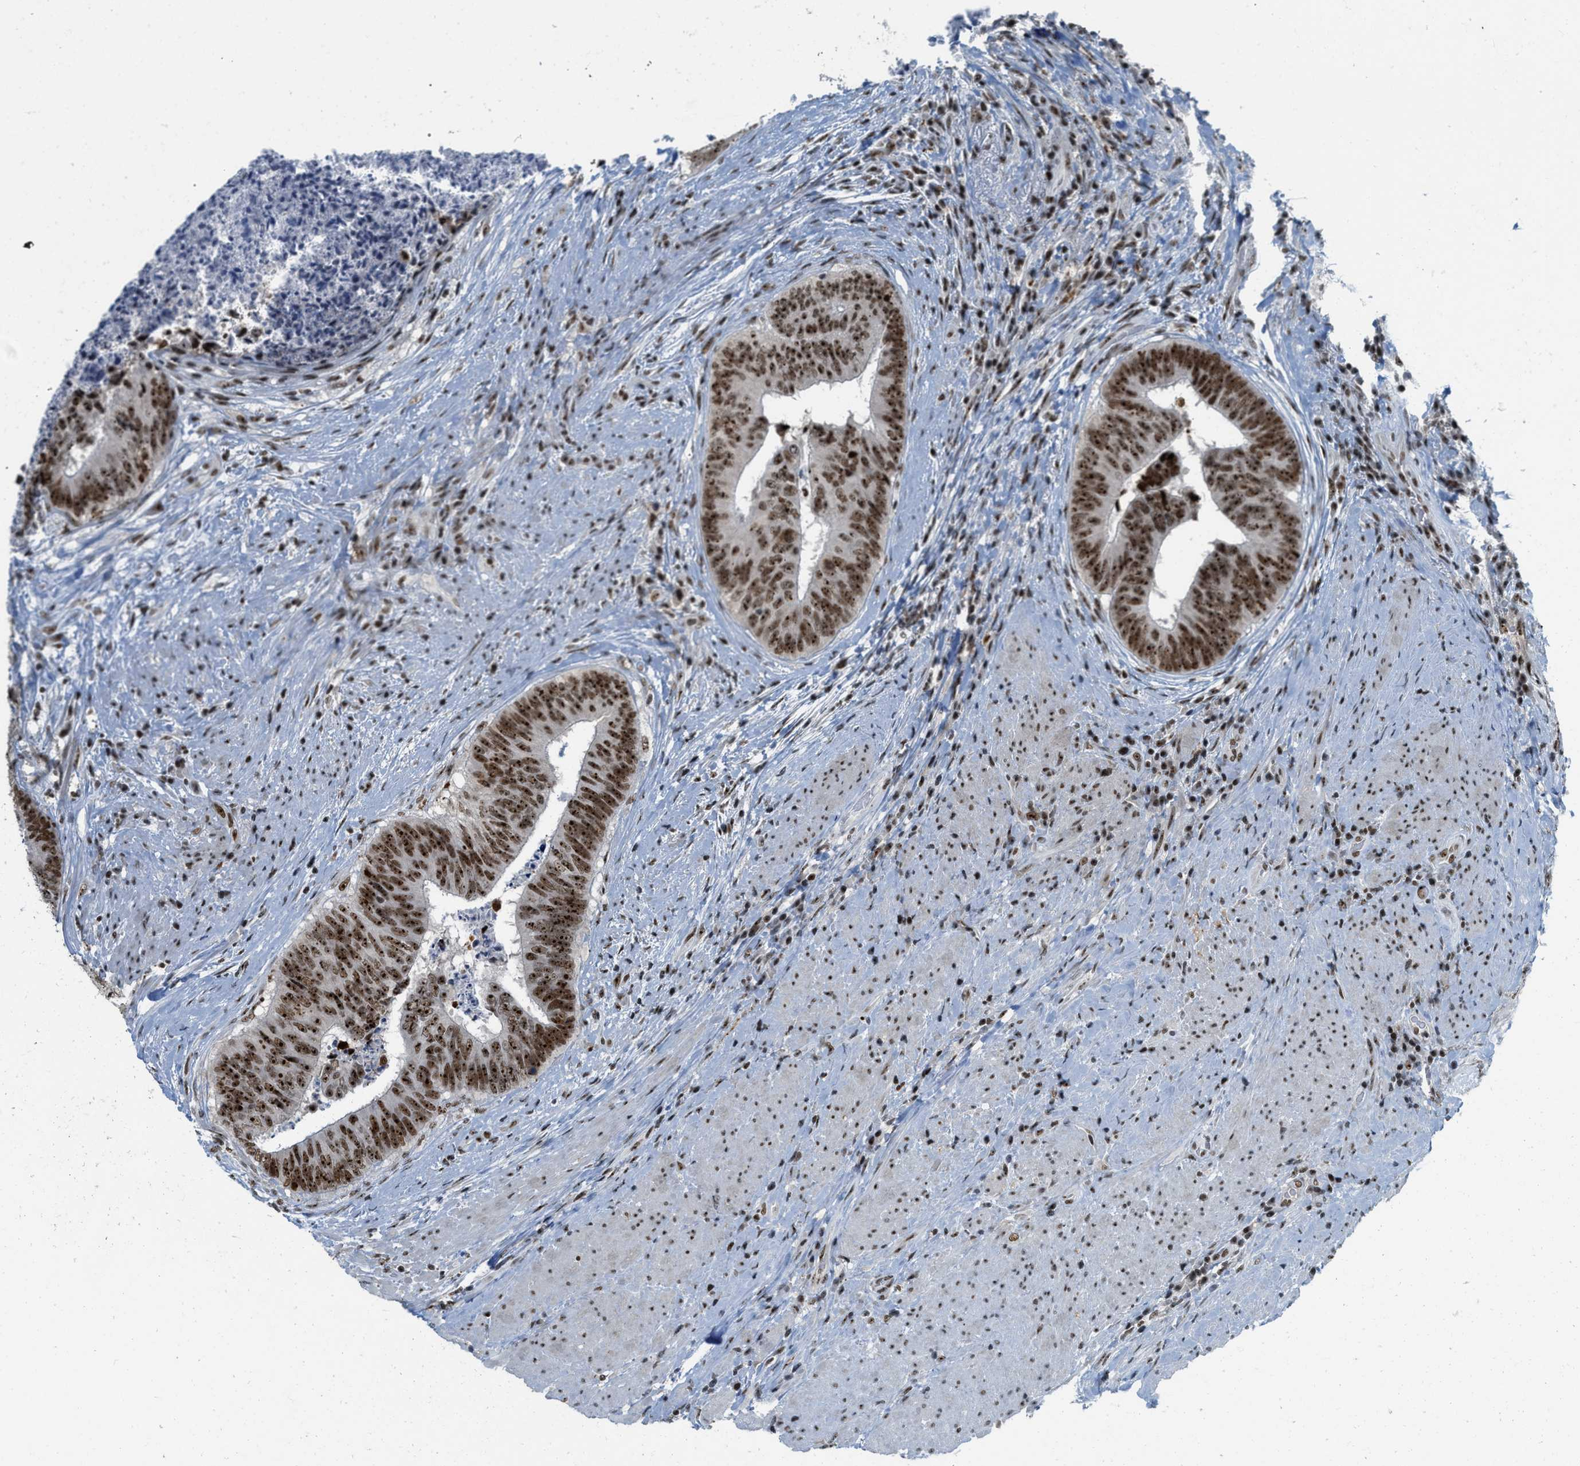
{"staining": {"intensity": "strong", "quantity": ">75%", "location": "nuclear"}, "tissue": "colorectal cancer", "cell_type": "Tumor cells", "image_type": "cancer", "snomed": [{"axis": "morphology", "description": "Adenocarcinoma, NOS"}, {"axis": "topography", "description": "Rectum"}], "caption": "The immunohistochemical stain labels strong nuclear positivity in tumor cells of adenocarcinoma (colorectal) tissue. (DAB = brown stain, brightfield microscopy at high magnification).", "gene": "URB1", "patient": {"sex": "male", "age": 72}}